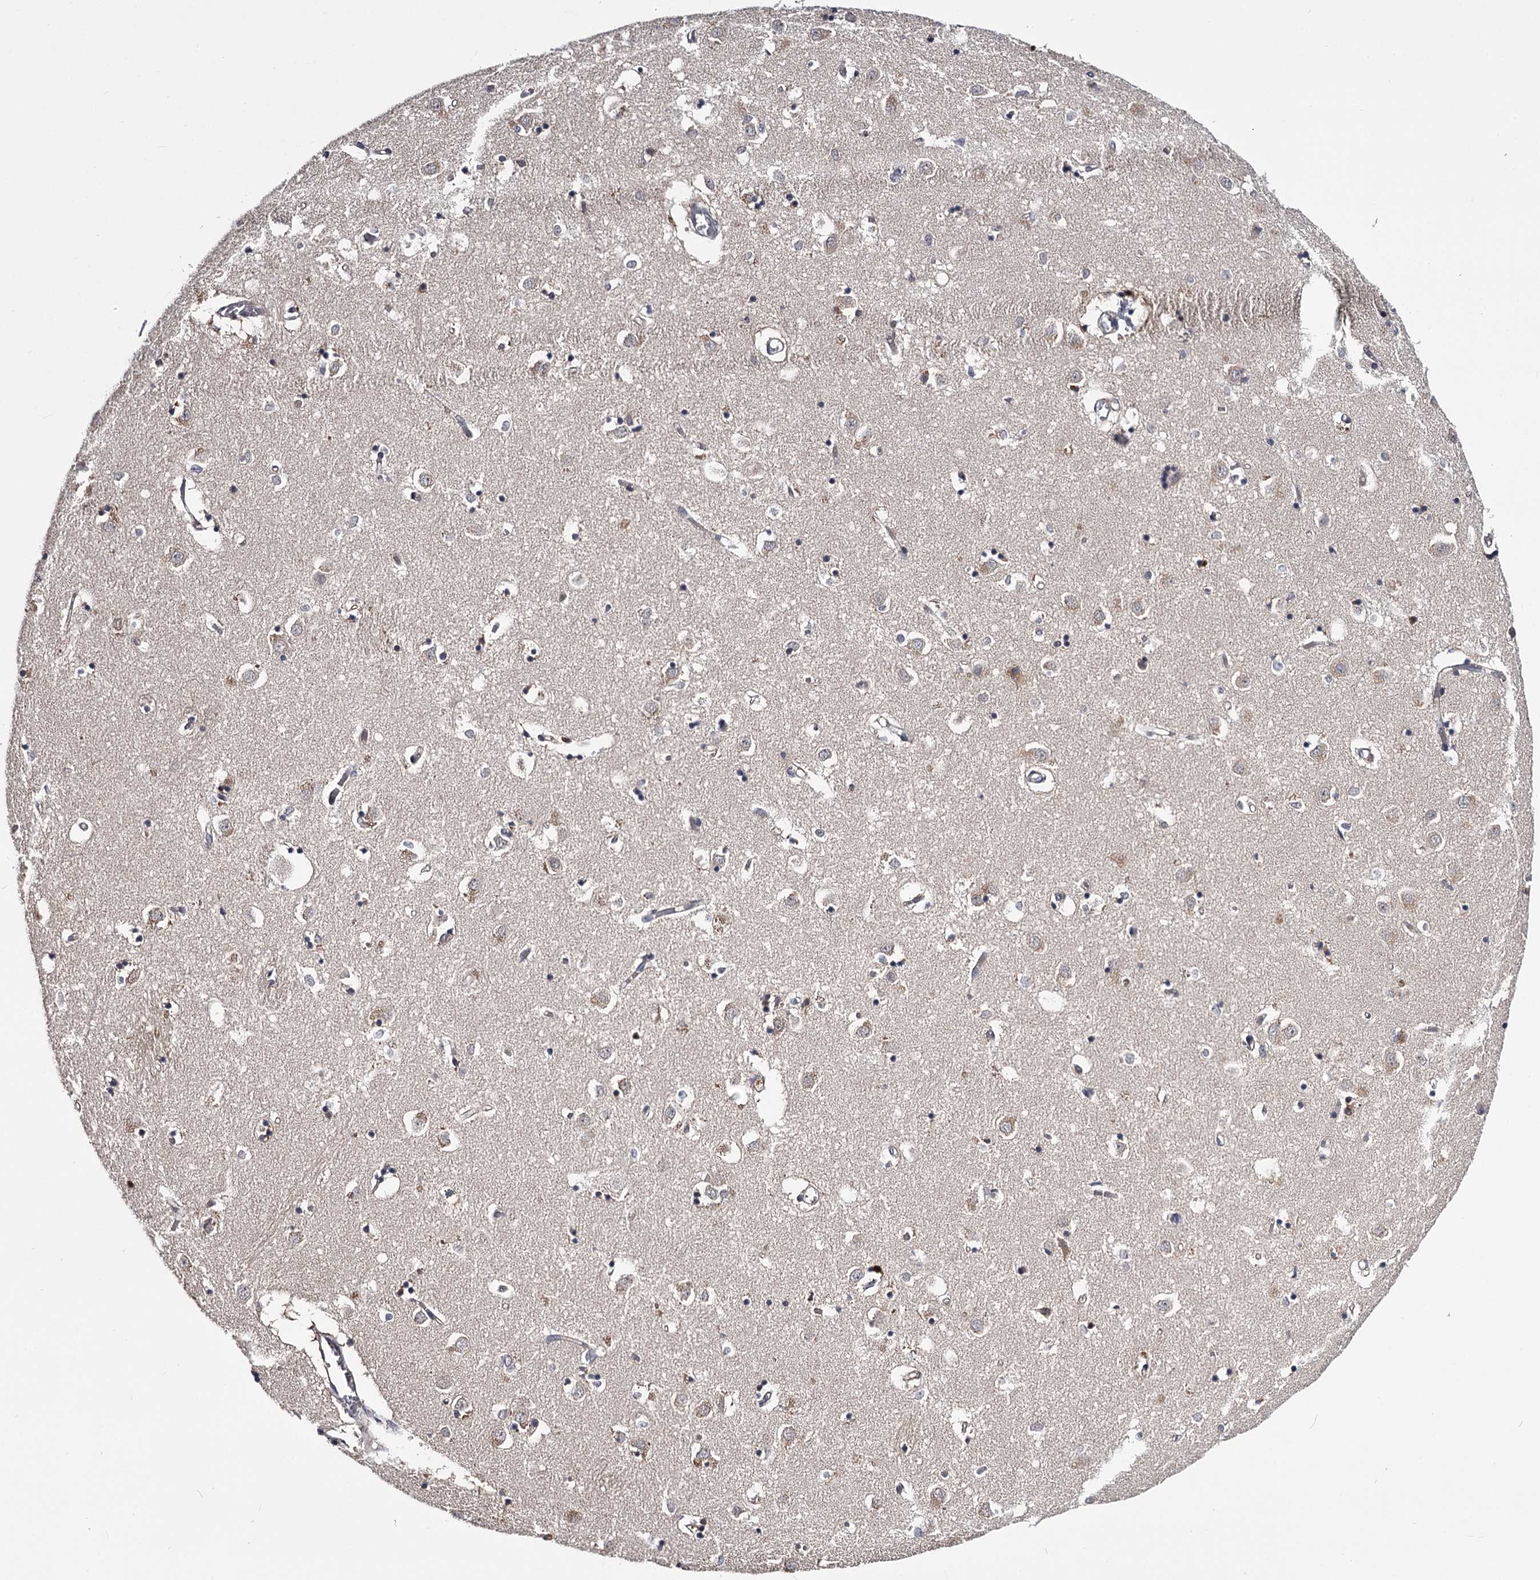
{"staining": {"intensity": "weak", "quantity": "<25%", "location": "cytoplasmic/membranous"}, "tissue": "caudate", "cell_type": "Glial cells", "image_type": "normal", "snomed": [{"axis": "morphology", "description": "Normal tissue, NOS"}, {"axis": "topography", "description": "Lateral ventricle wall"}], "caption": "A photomicrograph of caudate stained for a protein reveals no brown staining in glial cells. (Stains: DAB immunohistochemistry (IHC) with hematoxylin counter stain, Microscopy: brightfield microscopy at high magnification).", "gene": "GSTO1", "patient": {"sex": "male", "age": 70}}